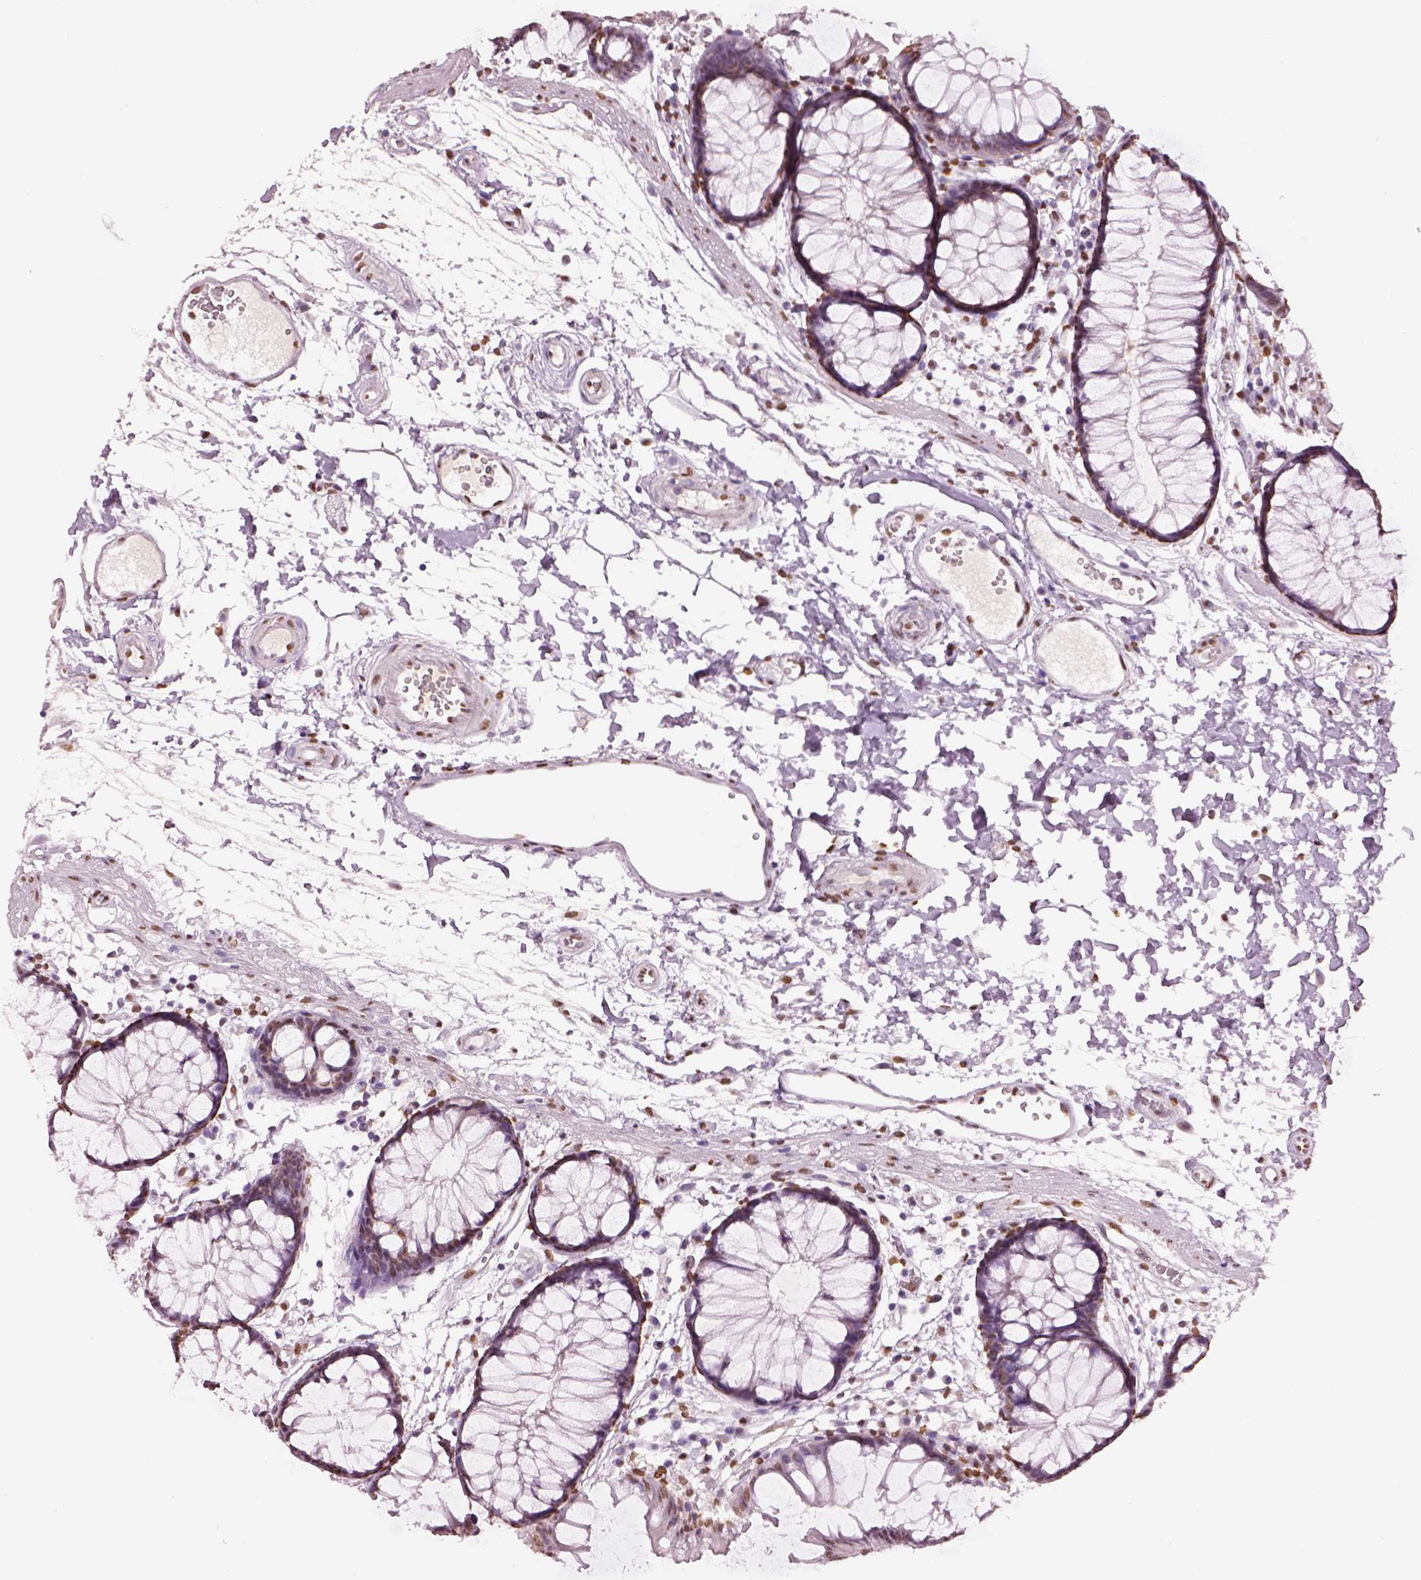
{"staining": {"intensity": "strong", "quantity": ">75%", "location": "nuclear"}, "tissue": "colon", "cell_type": "Endothelial cells", "image_type": "normal", "snomed": [{"axis": "morphology", "description": "Normal tissue, NOS"}, {"axis": "morphology", "description": "Adenocarcinoma, NOS"}, {"axis": "topography", "description": "Colon"}], "caption": "Strong nuclear protein staining is present in about >75% of endothelial cells in colon. (DAB (3,3'-diaminobenzidine) IHC, brown staining for protein, blue staining for nuclei).", "gene": "DDX3X", "patient": {"sex": "male", "age": 65}}